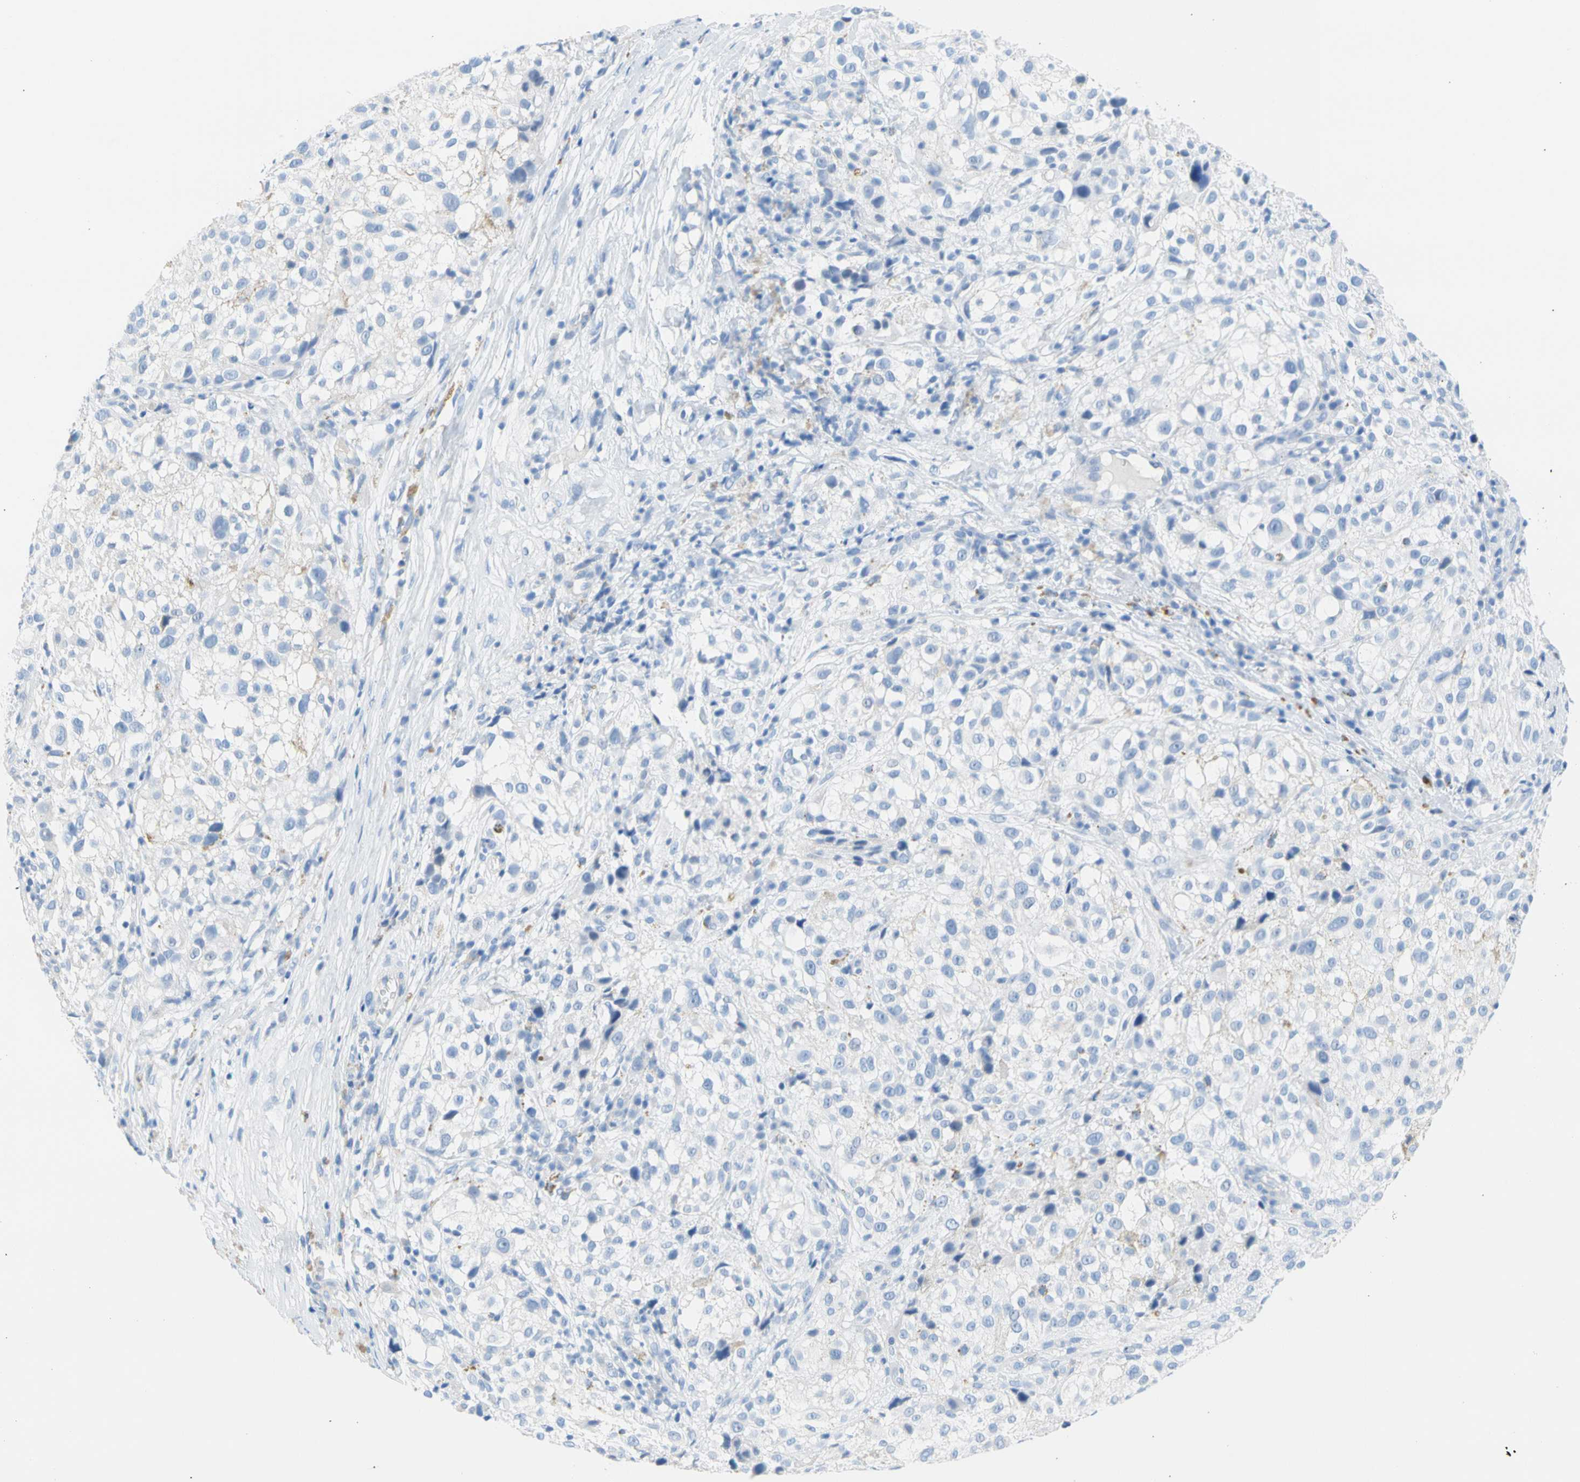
{"staining": {"intensity": "negative", "quantity": "none", "location": "none"}, "tissue": "melanoma", "cell_type": "Tumor cells", "image_type": "cancer", "snomed": [{"axis": "morphology", "description": "Necrosis, NOS"}, {"axis": "morphology", "description": "Malignant melanoma, NOS"}, {"axis": "topography", "description": "Skin"}], "caption": "IHC image of neoplastic tissue: human melanoma stained with DAB (3,3'-diaminobenzidine) displays no significant protein positivity in tumor cells.", "gene": "CEL", "patient": {"sex": "female", "age": 87}}